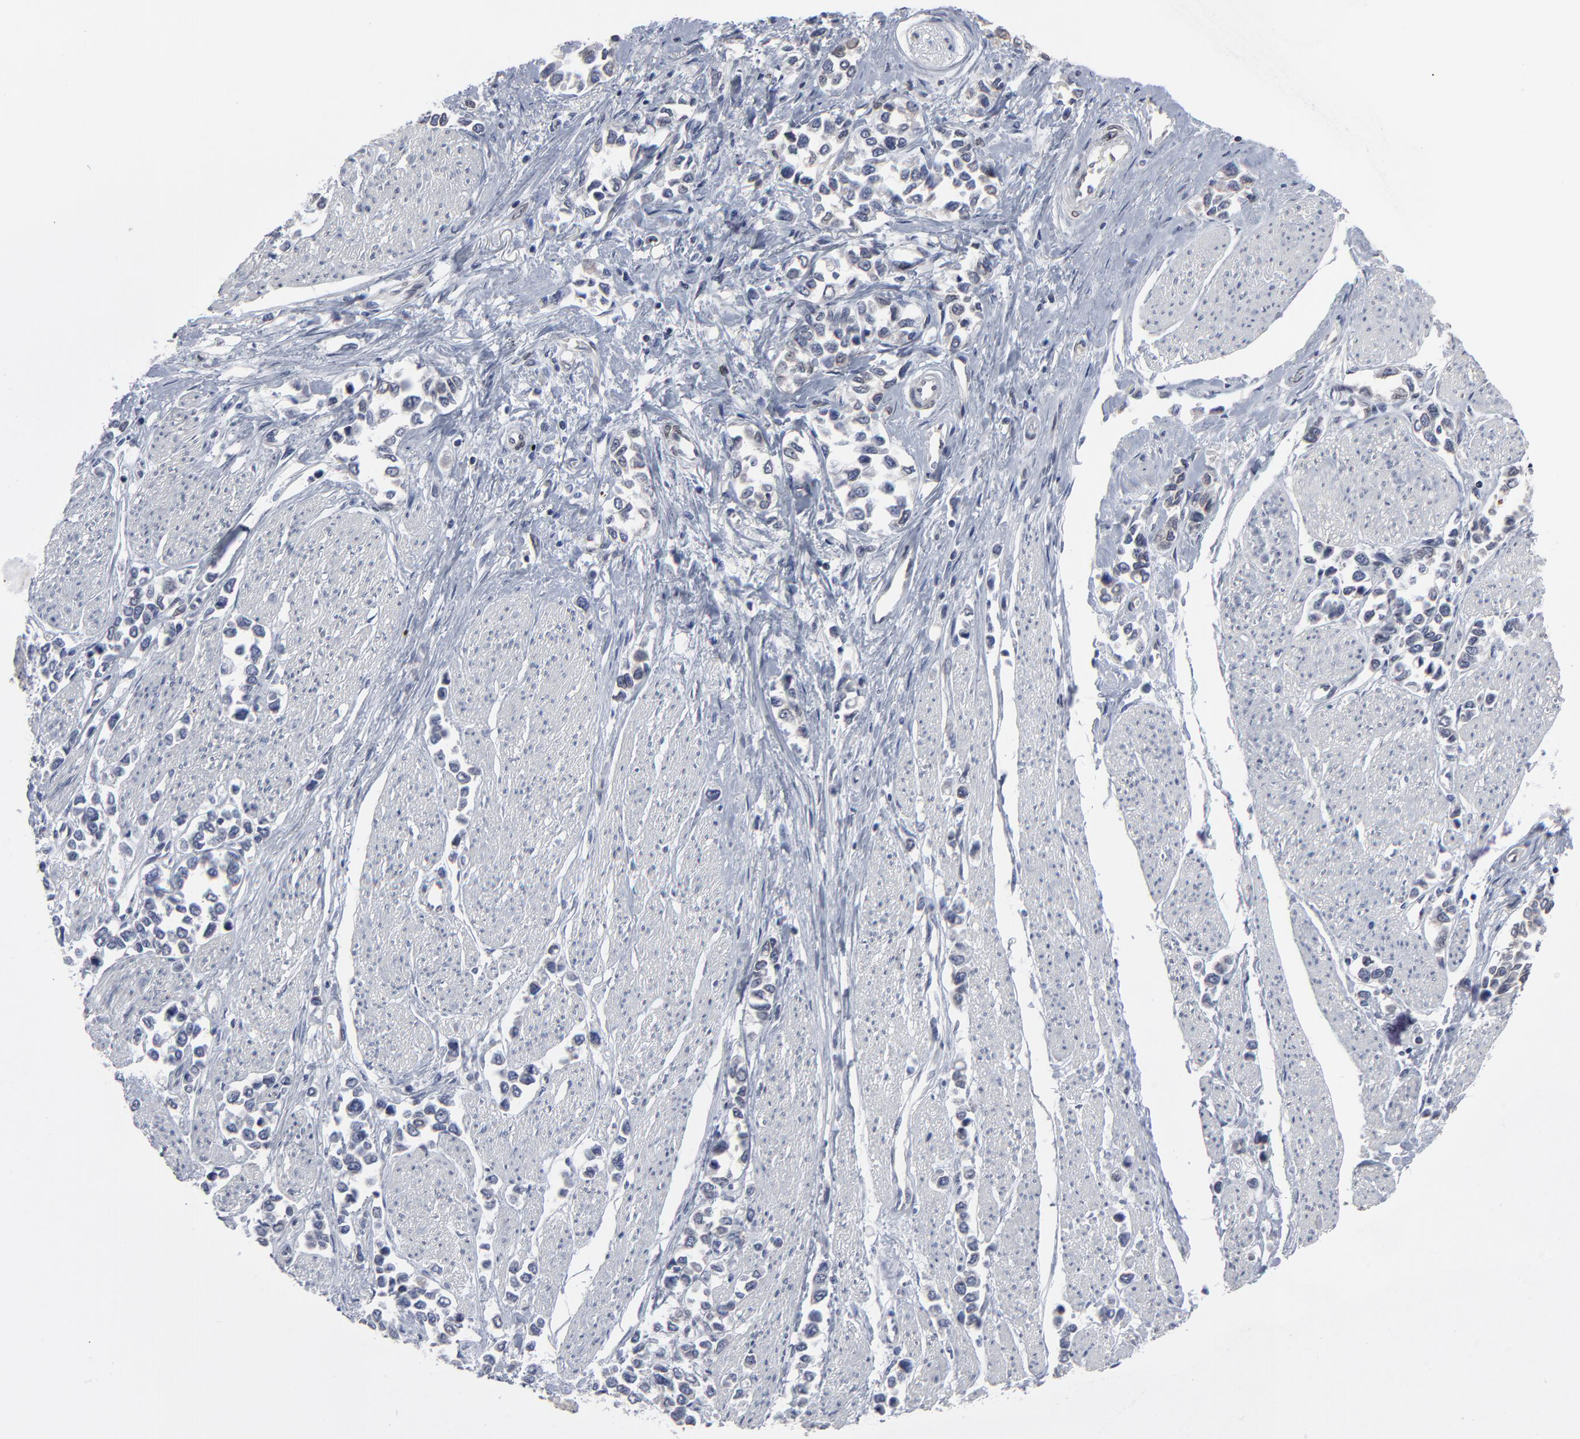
{"staining": {"intensity": "negative", "quantity": "none", "location": "none"}, "tissue": "stomach cancer", "cell_type": "Tumor cells", "image_type": "cancer", "snomed": [{"axis": "morphology", "description": "Adenocarcinoma, NOS"}, {"axis": "topography", "description": "Stomach, upper"}], "caption": "Immunohistochemistry histopathology image of stomach cancer (adenocarcinoma) stained for a protein (brown), which demonstrates no positivity in tumor cells. Nuclei are stained in blue.", "gene": "SYNE2", "patient": {"sex": "male", "age": 76}}